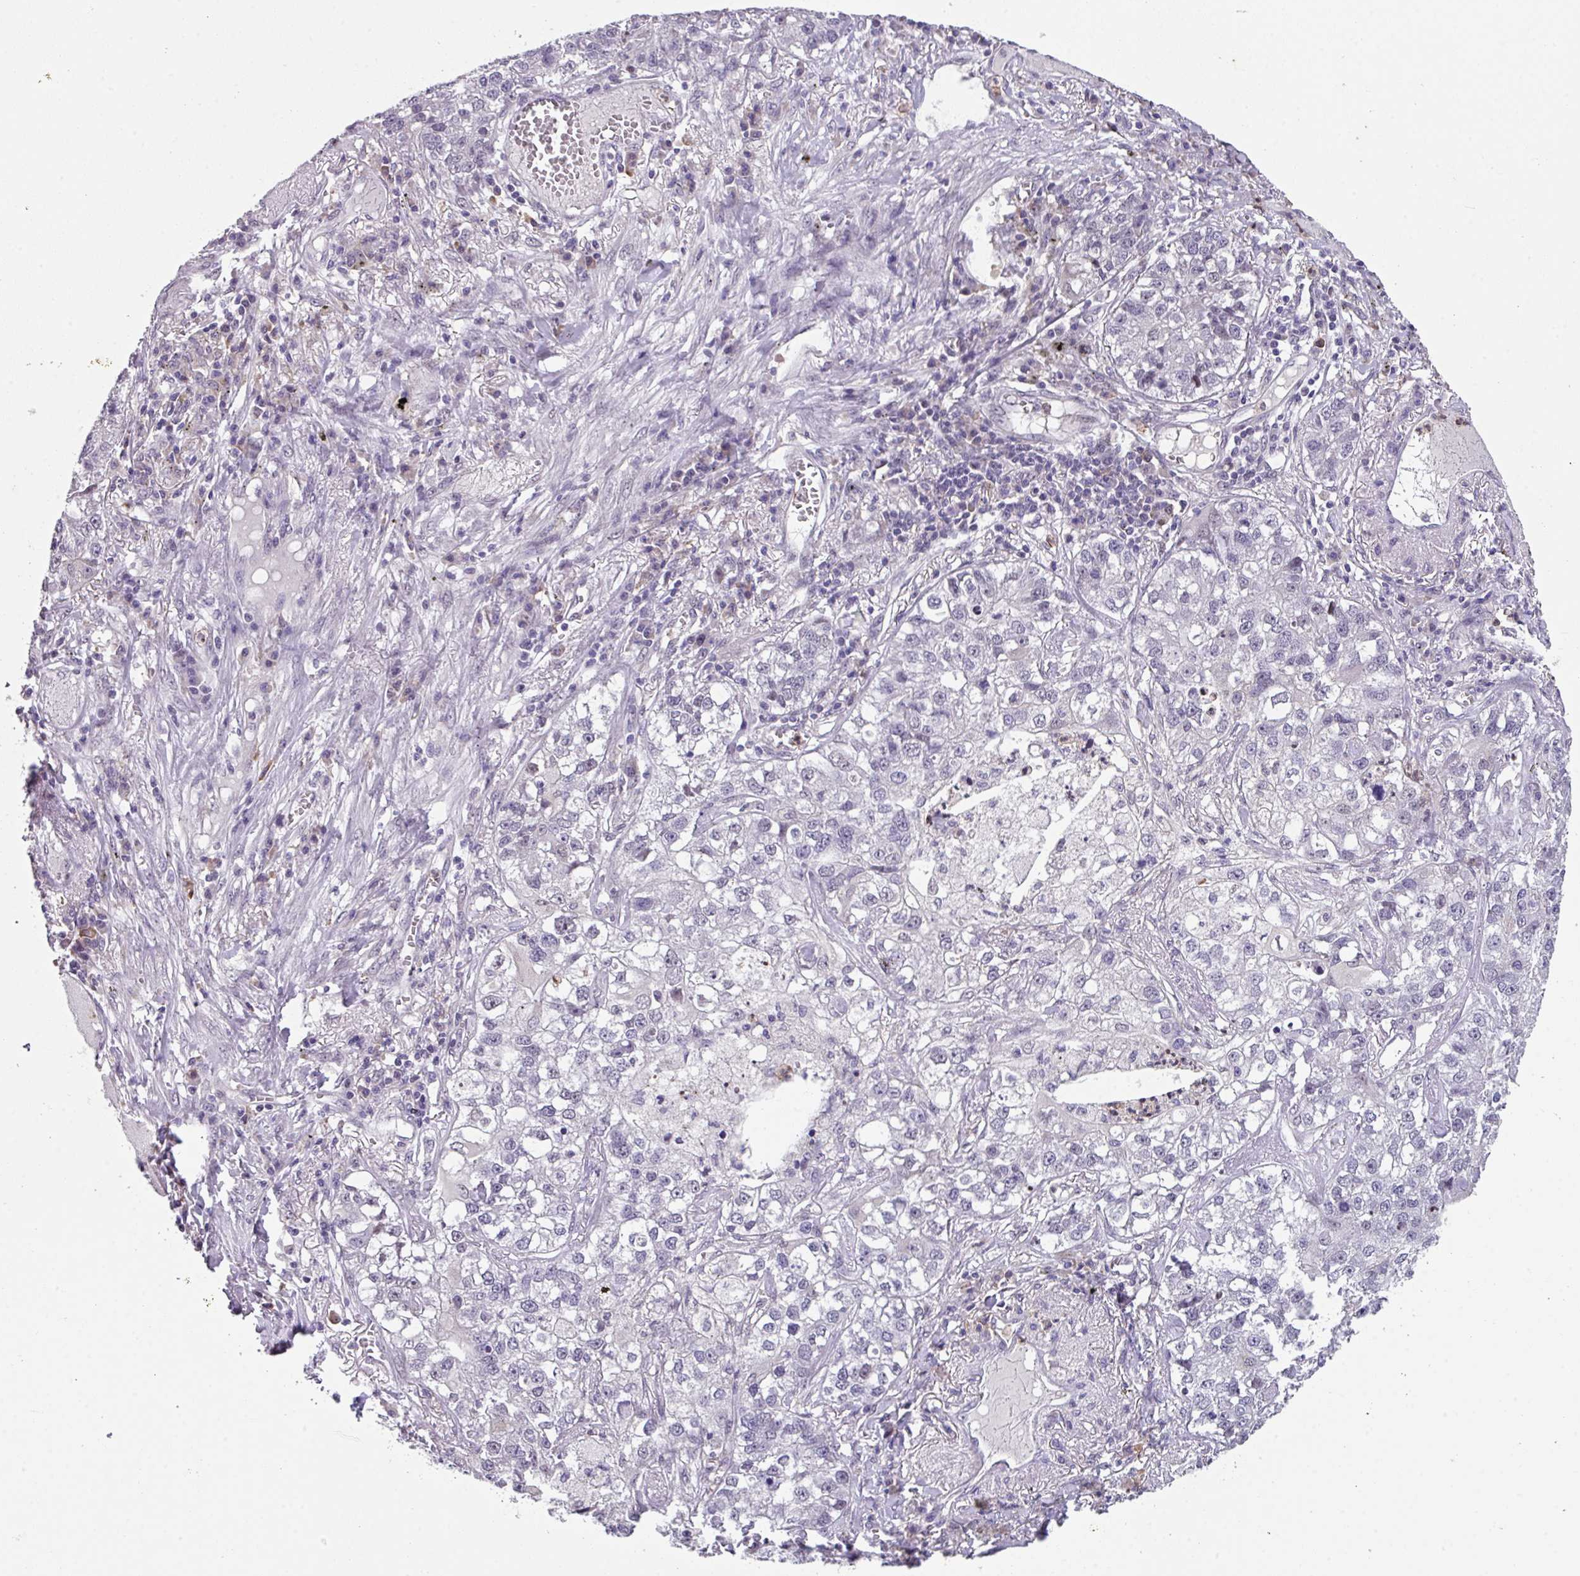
{"staining": {"intensity": "negative", "quantity": "none", "location": "none"}, "tissue": "lung cancer", "cell_type": "Tumor cells", "image_type": "cancer", "snomed": [{"axis": "morphology", "description": "Adenocarcinoma, NOS"}, {"axis": "topography", "description": "Lung"}], "caption": "The image demonstrates no staining of tumor cells in lung cancer.", "gene": "ZFP3", "patient": {"sex": "male", "age": 49}}